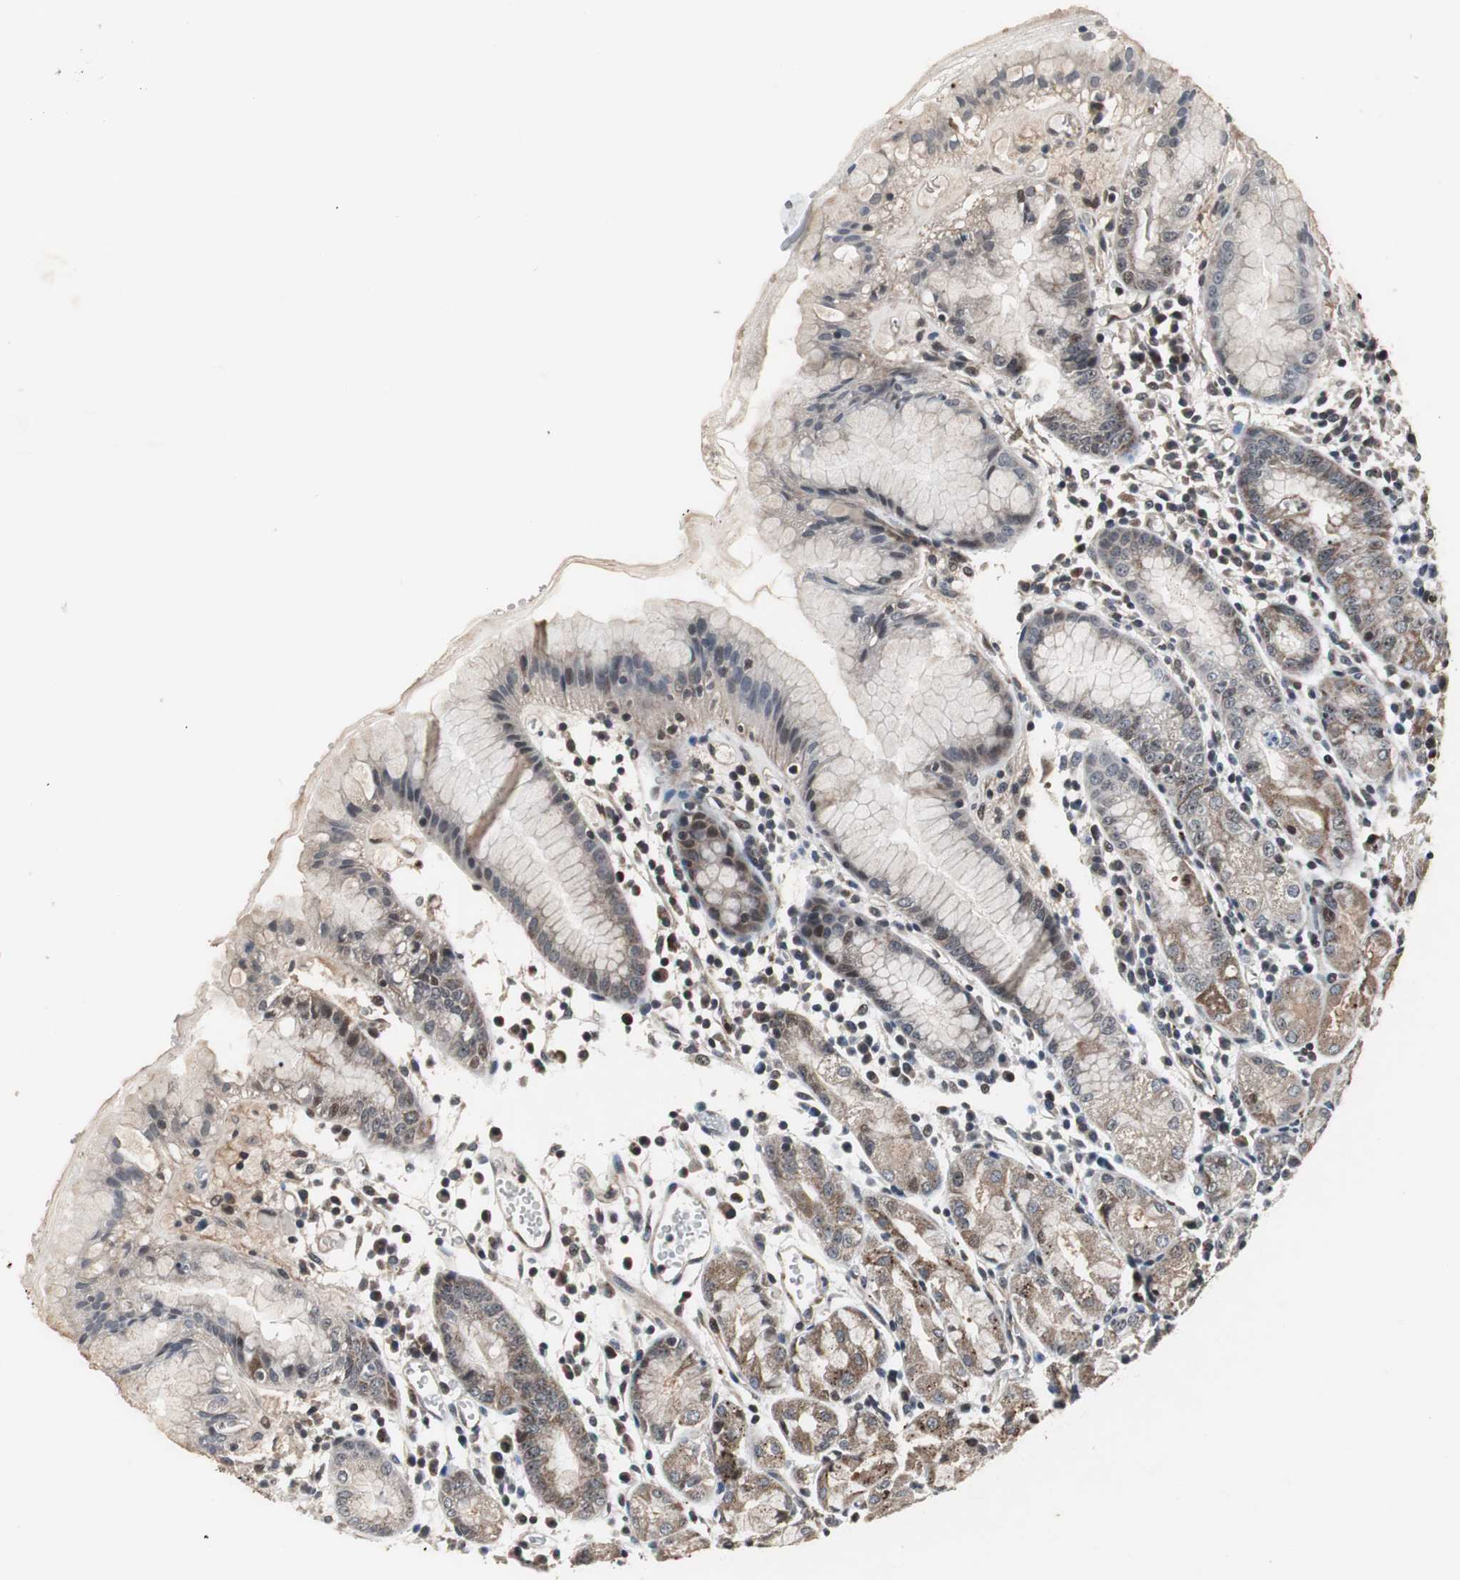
{"staining": {"intensity": "strong", "quantity": "25%-75%", "location": "cytoplasmic/membranous"}, "tissue": "stomach", "cell_type": "Glandular cells", "image_type": "normal", "snomed": [{"axis": "morphology", "description": "Normal tissue, NOS"}, {"axis": "topography", "description": "Stomach"}, {"axis": "topography", "description": "Stomach, lower"}], "caption": "Stomach stained with immunohistochemistry (IHC) demonstrates strong cytoplasmic/membranous staining in about 25%-75% of glandular cells. The staining was performed using DAB (3,3'-diaminobenzidine), with brown indicating positive protein expression. Nuclei are stained blue with hematoxylin.", "gene": "MRPL40", "patient": {"sex": "female", "age": 75}}